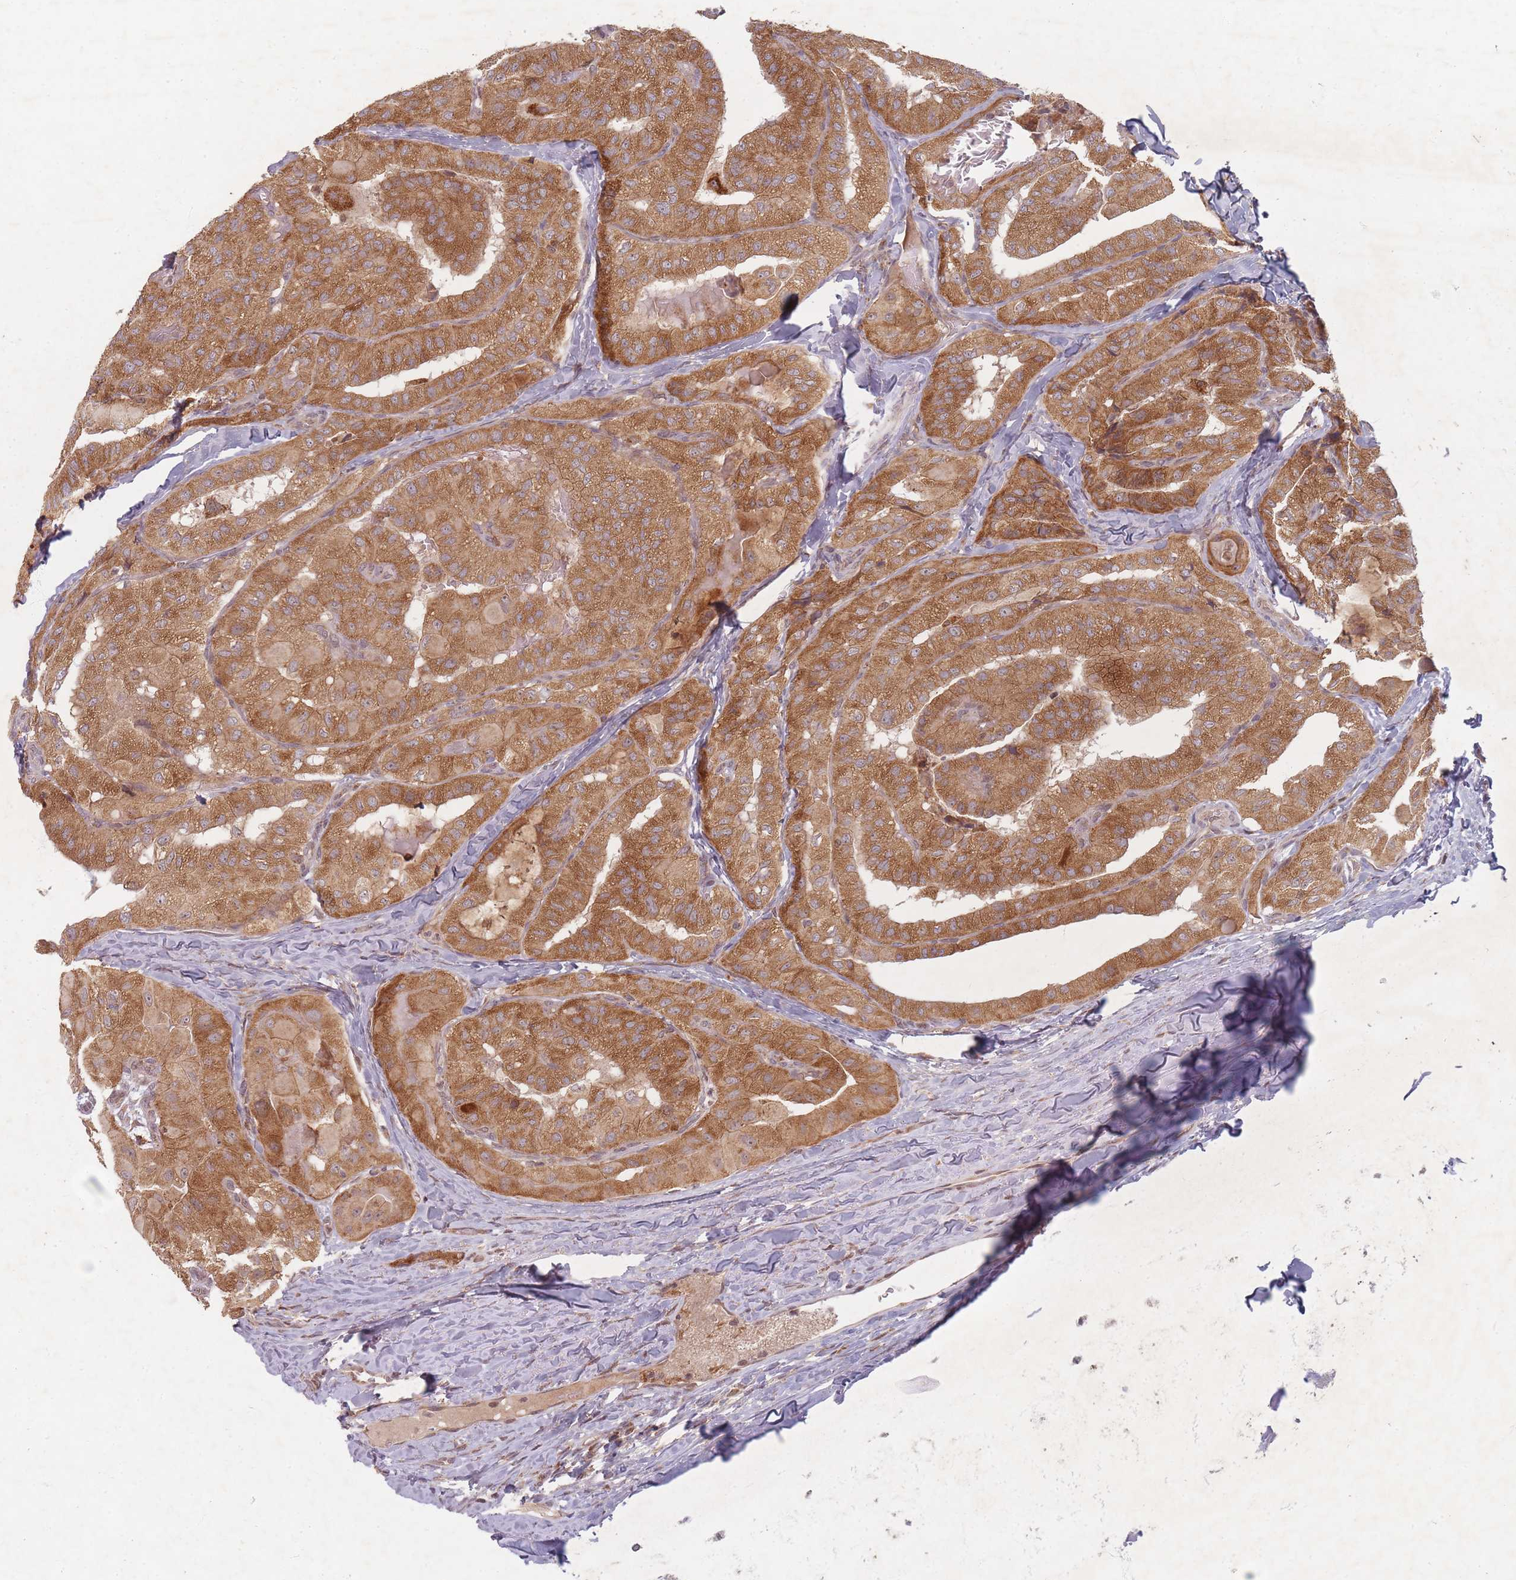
{"staining": {"intensity": "moderate", "quantity": ">75%", "location": "cytoplasmic/membranous"}, "tissue": "thyroid cancer", "cell_type": "Tumor cells", "image_type": "cancer", "snomed": [{"axis": "morphology", "description": "Normal tissue, NOS"}, {"axis": "morphology", "description": "Papillary adenocarcinoma, NOS"}, {"axis": "topography", "description": "Thyroid gland"}], "caption": "Protein expression by immunohistochemistry displays moderate cytoplasmic/membranous positivity in approximately >75% of tumor cells in papillary adenocarcinoma (thyroid). The protein of interest is shown in brown color, while the nuclei are stained blue.", "gene": "RADX", "patient": {"sex": "female", "age": 59}}